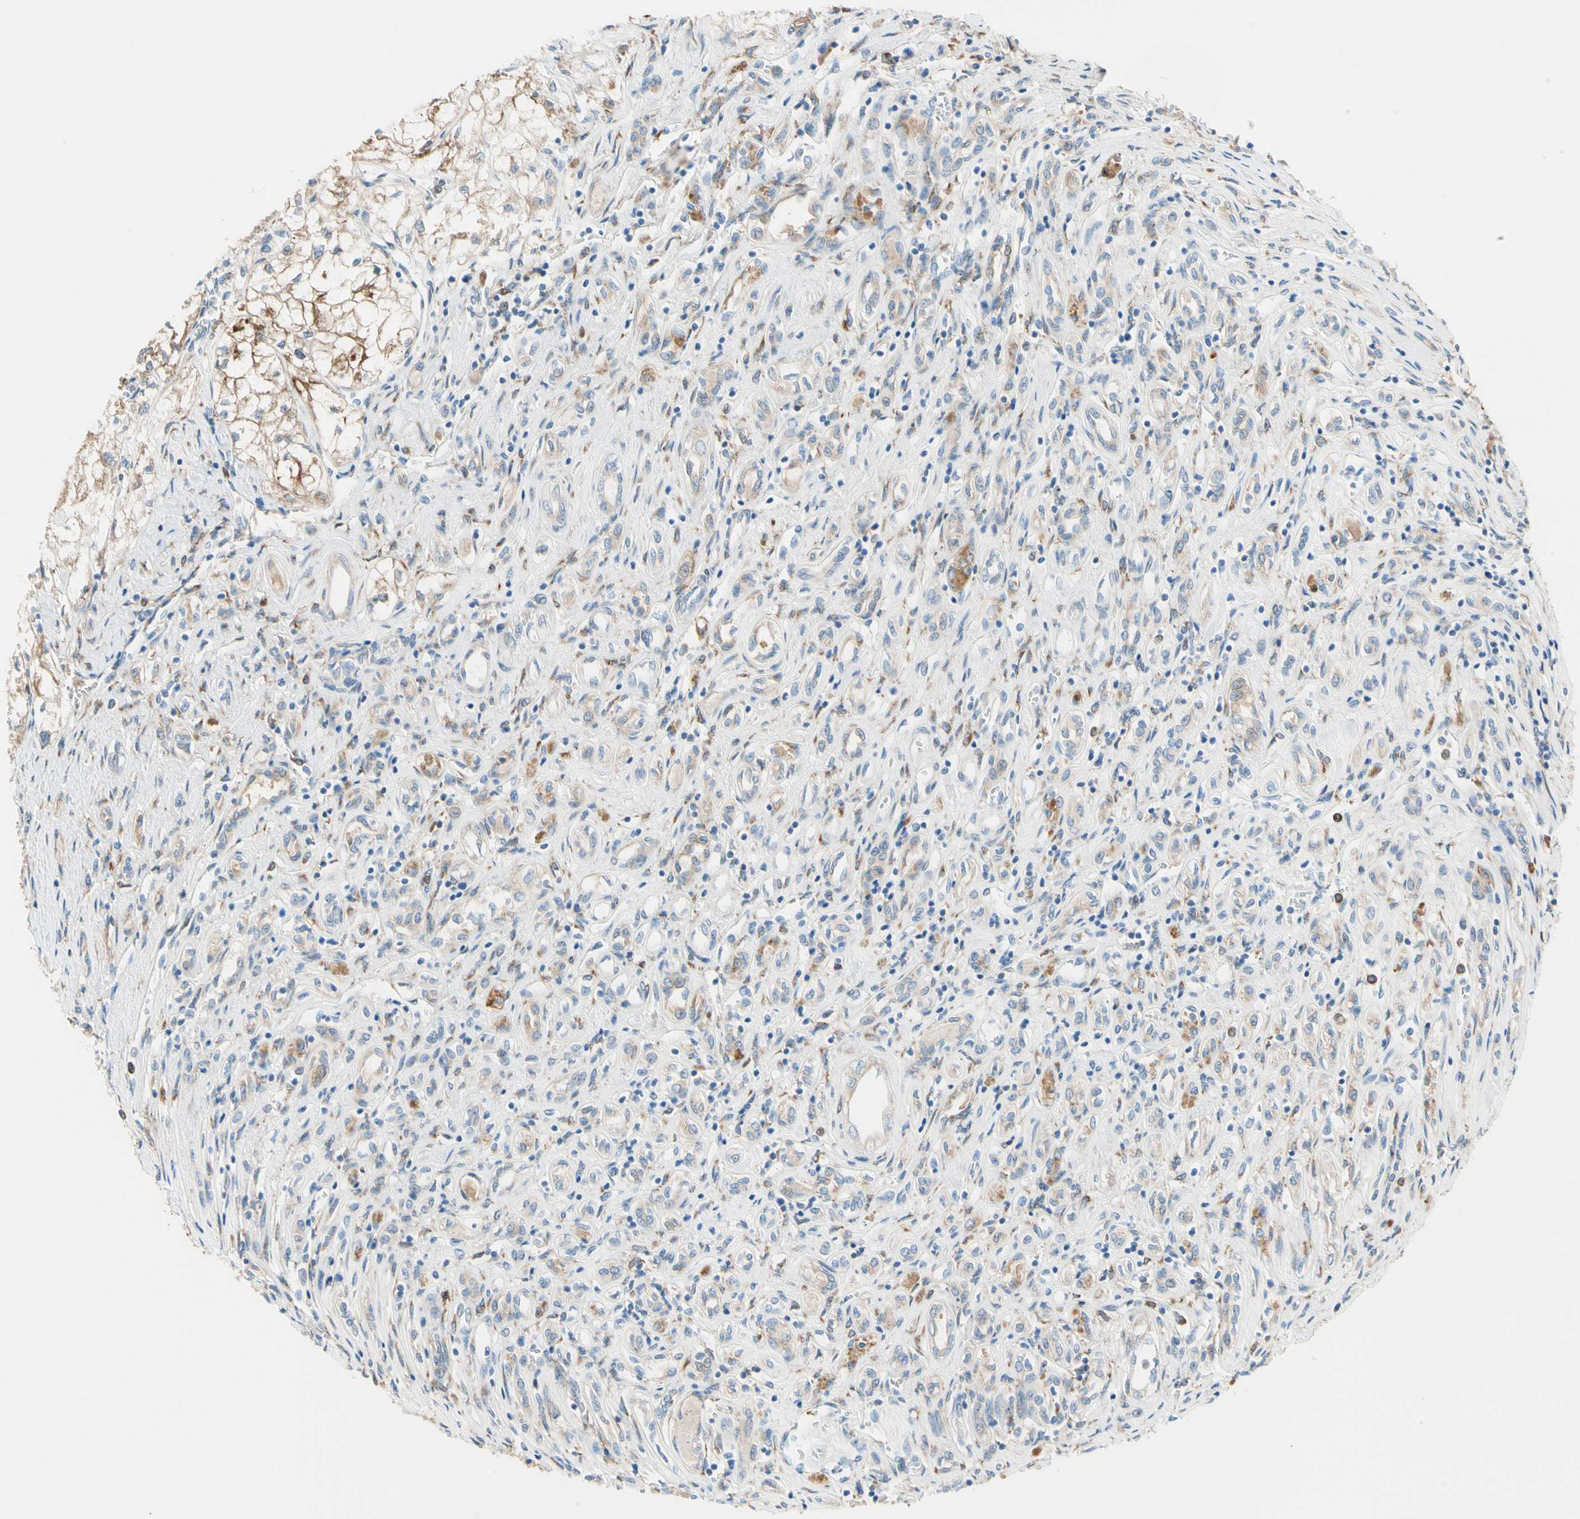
{"staining": {"intensity": "moderate", "quantity": ">75%", "location": "cytoplasmic/membranous"}, "tissue": "renal cancer", "cell_type": "Tumor cells", "image_type": "cancer", "snomed": [{"axis": "morphology", "description": "Adenocarcinoma, NOS"}, {"axis": "topography", "description": "Kidney"}], "caption": "Tumor cells reveal moderate cytoplasmic/membranous staining in approximately >75% of cells in adenocarcinoma (renal).", "gene": "LRPAP1", "patient": {"sex": "female", "age": 70}}